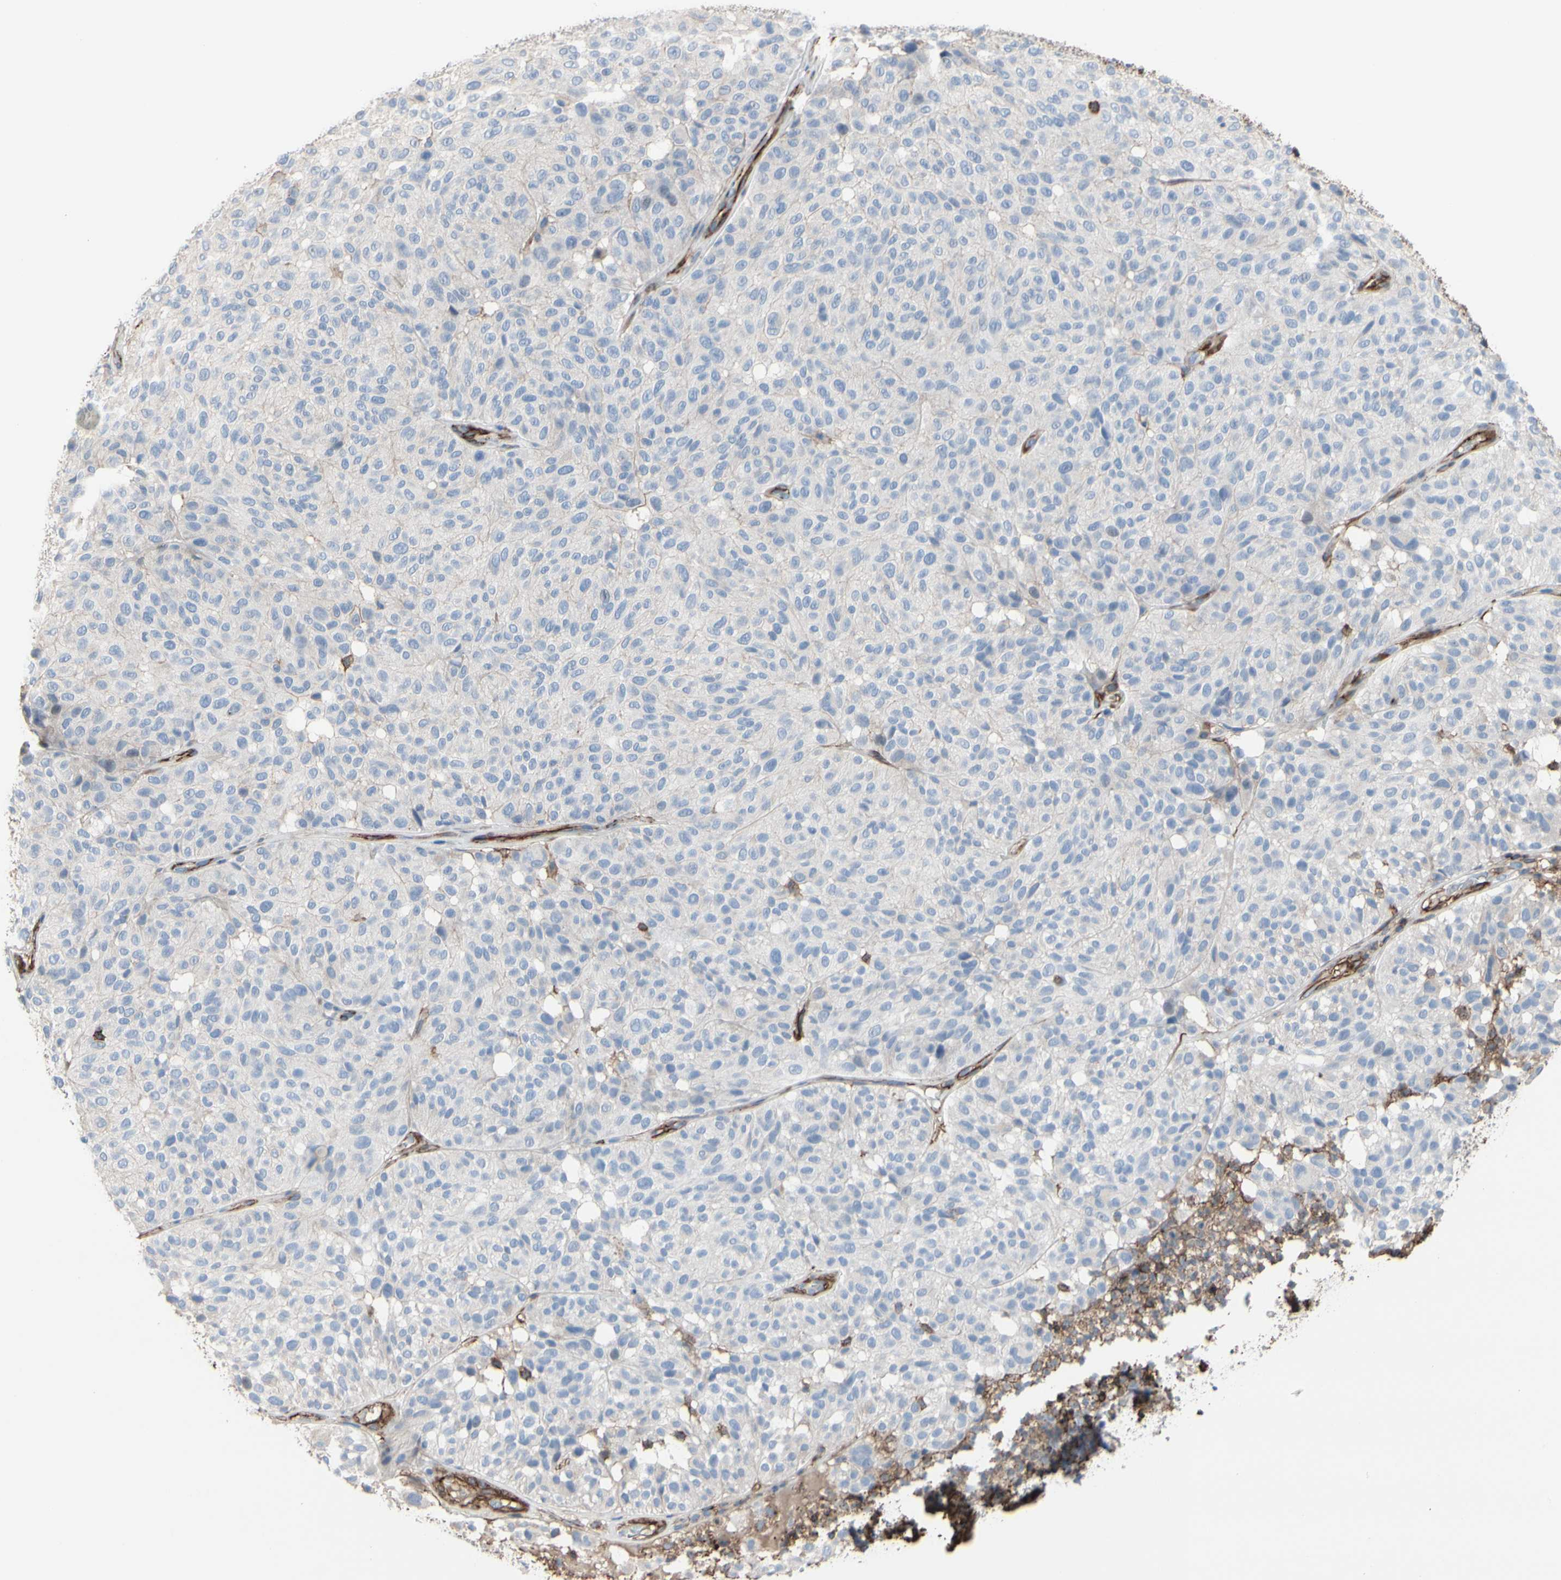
{"staining": {"intensity": "negative", "quantity": "none", "location": "none"}, "tissue": "melanoma", "cell_type": "Tumor cells", "image_type": "cancer", "snomed": [{"axis": "morphology", "description": "Malignant melanoma, NOS"}, {"axis": "topography", "description": "Skin"}], "caption": "This is an immunohistochemistry photomicrograph of melanoma. There is no expression in tumor cells.", "gene": "ANXA6", "patient": {"sex": "female", "age": 46}}